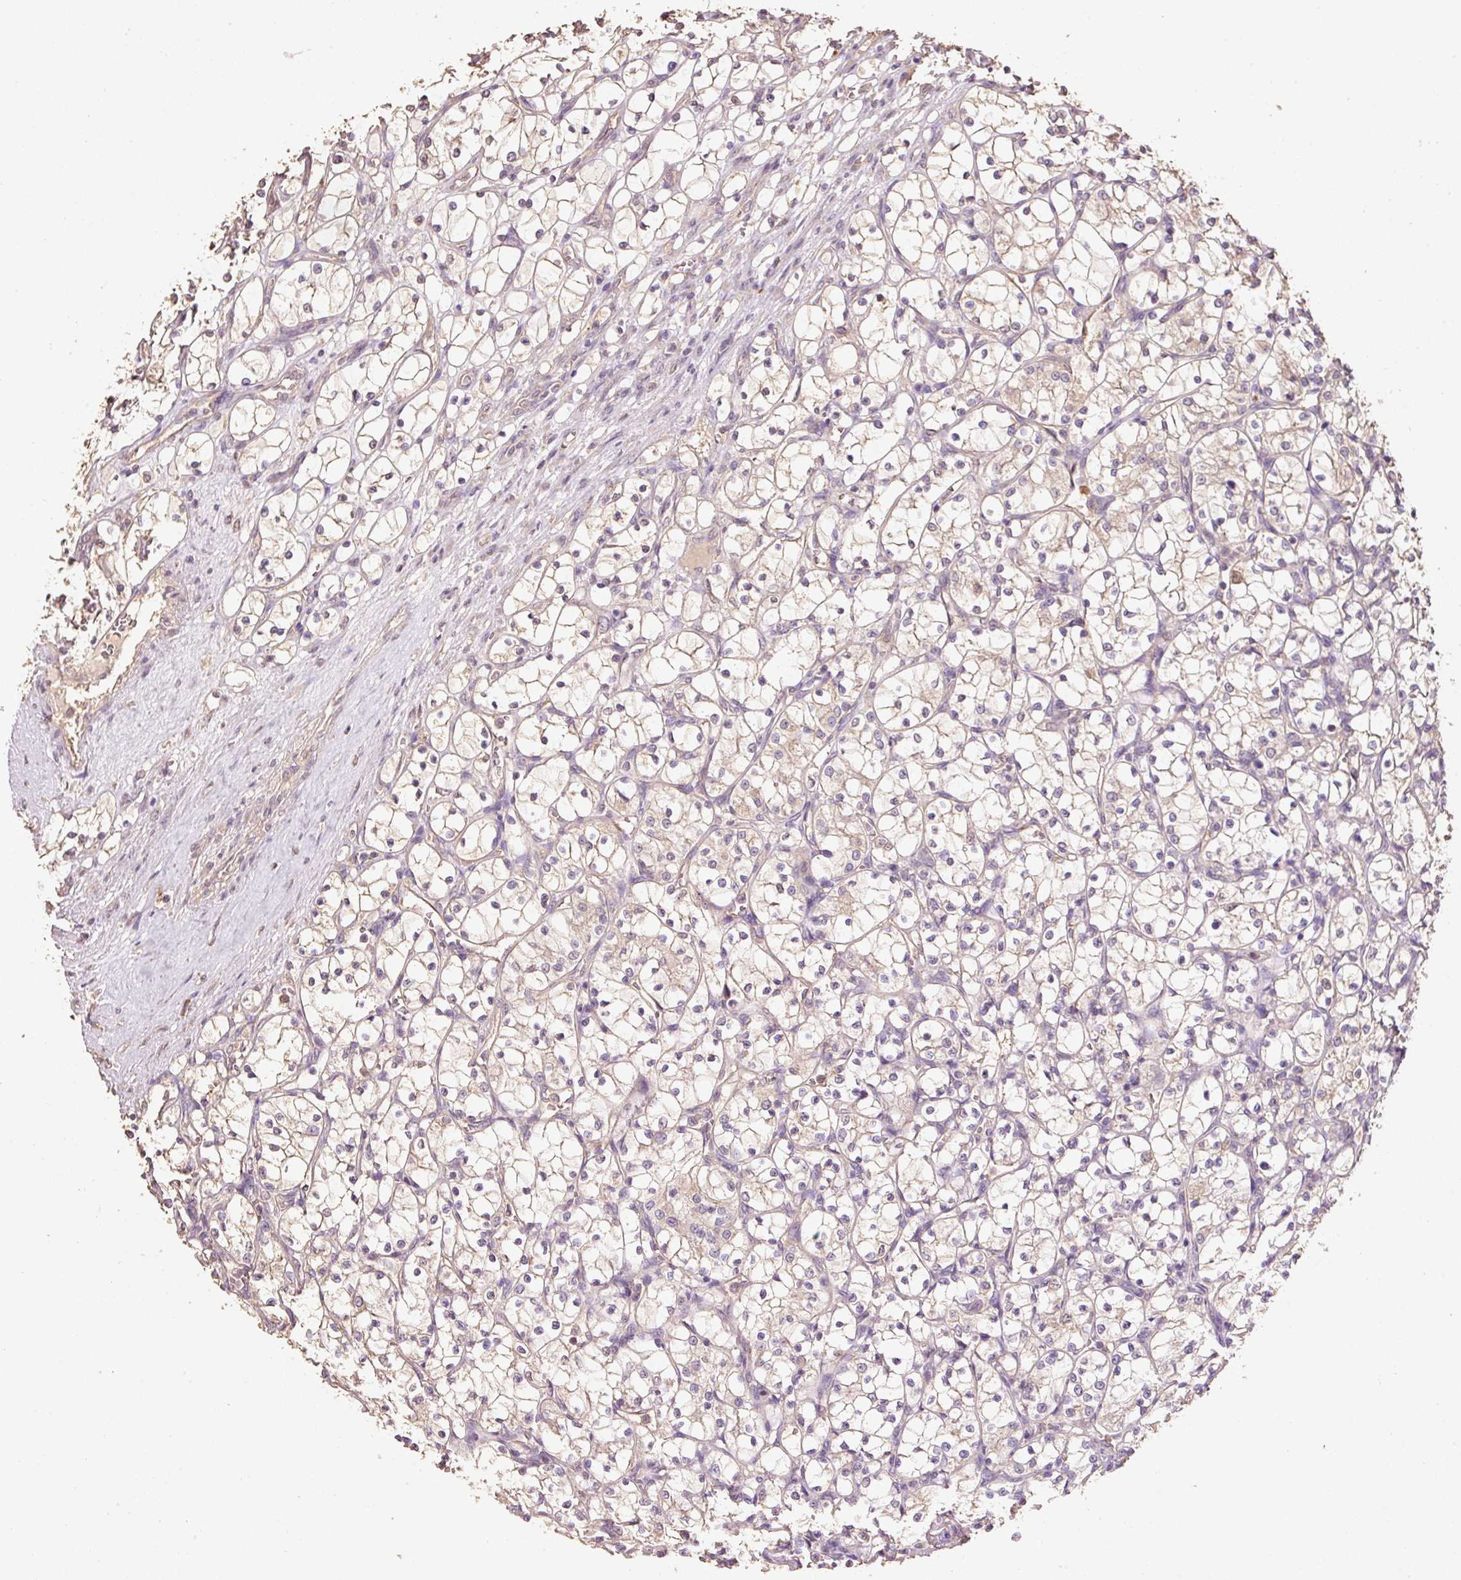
{"staining": {"intensity": "negative", "quantity": "none", "location": "none"}, "tissue": "renal cancer", "cell_type": "Tumor cells", "image_type": "cancer", "snomed": [{"axis": "morphology", "description": "Adenocarcinoma, NOS"}, {"axis": "topography", "description": "Kidney"}], "caption": "An image of renal cancer stained for a protein displays no brown staining in tumor cells. (DAB (3,3'-diaminobenzidine) IHC visualized using brightfield microscopy, high magnification).", "gene": "HERC2", "patient": {"sex": "female", "age": 69}}